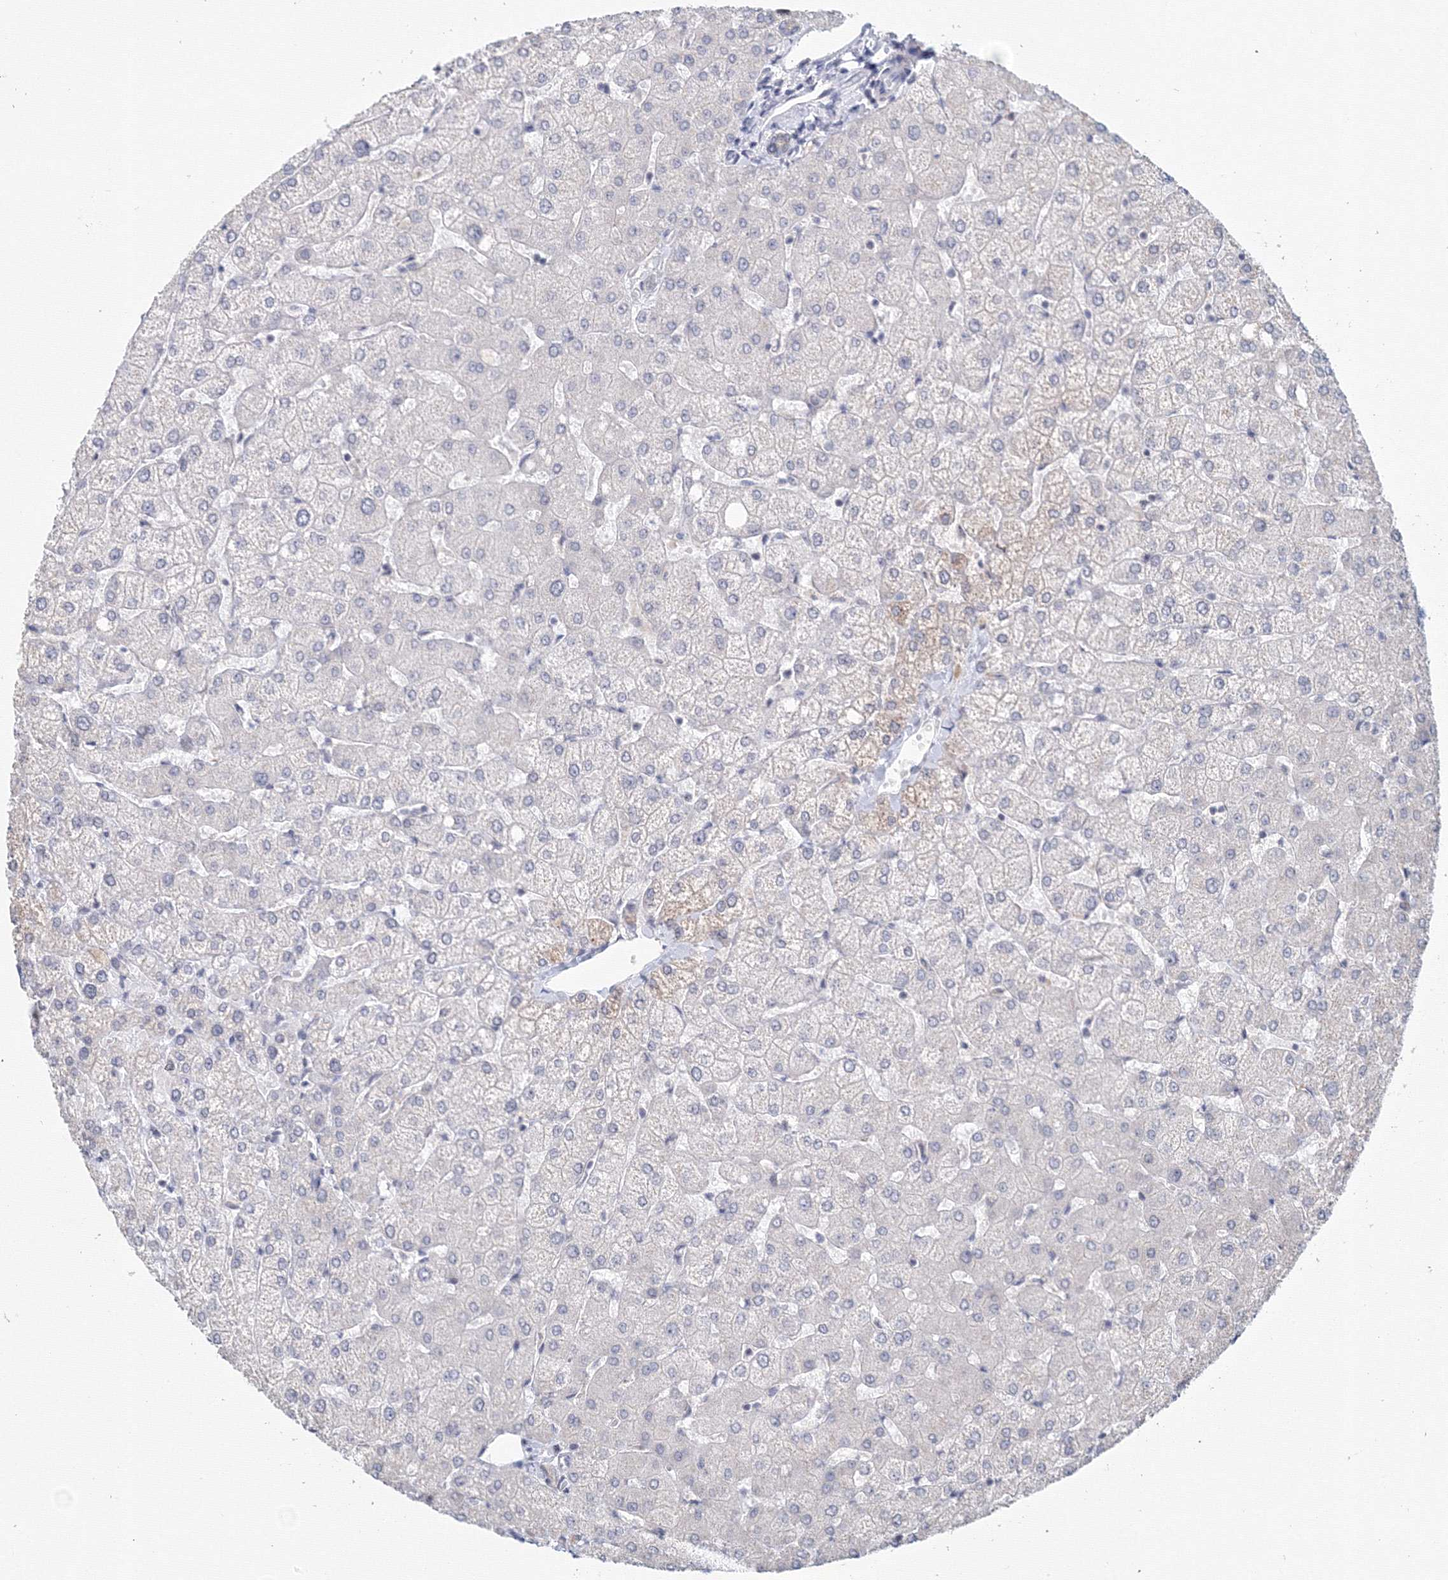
{"staining": {"intensity": "negative", "quantity": "none", "location": "none"}, "tissue": "liver", "cell_type": "Cholangiocytes", "image_type": "normal", "snomed": [{"axis": "morphology", "description": "Normal tissue, NOS"}, {"axis": "topography", "description": "Liver"}], "caption": "This micrograph is of unremarkable liver stained with IHC to label a protein in brown with the nuclei are counter-stained blue. There is no staining in cholangiocytes.", "gene": "SLC7A7", "patient": {"sex": "female", "age": 54}}